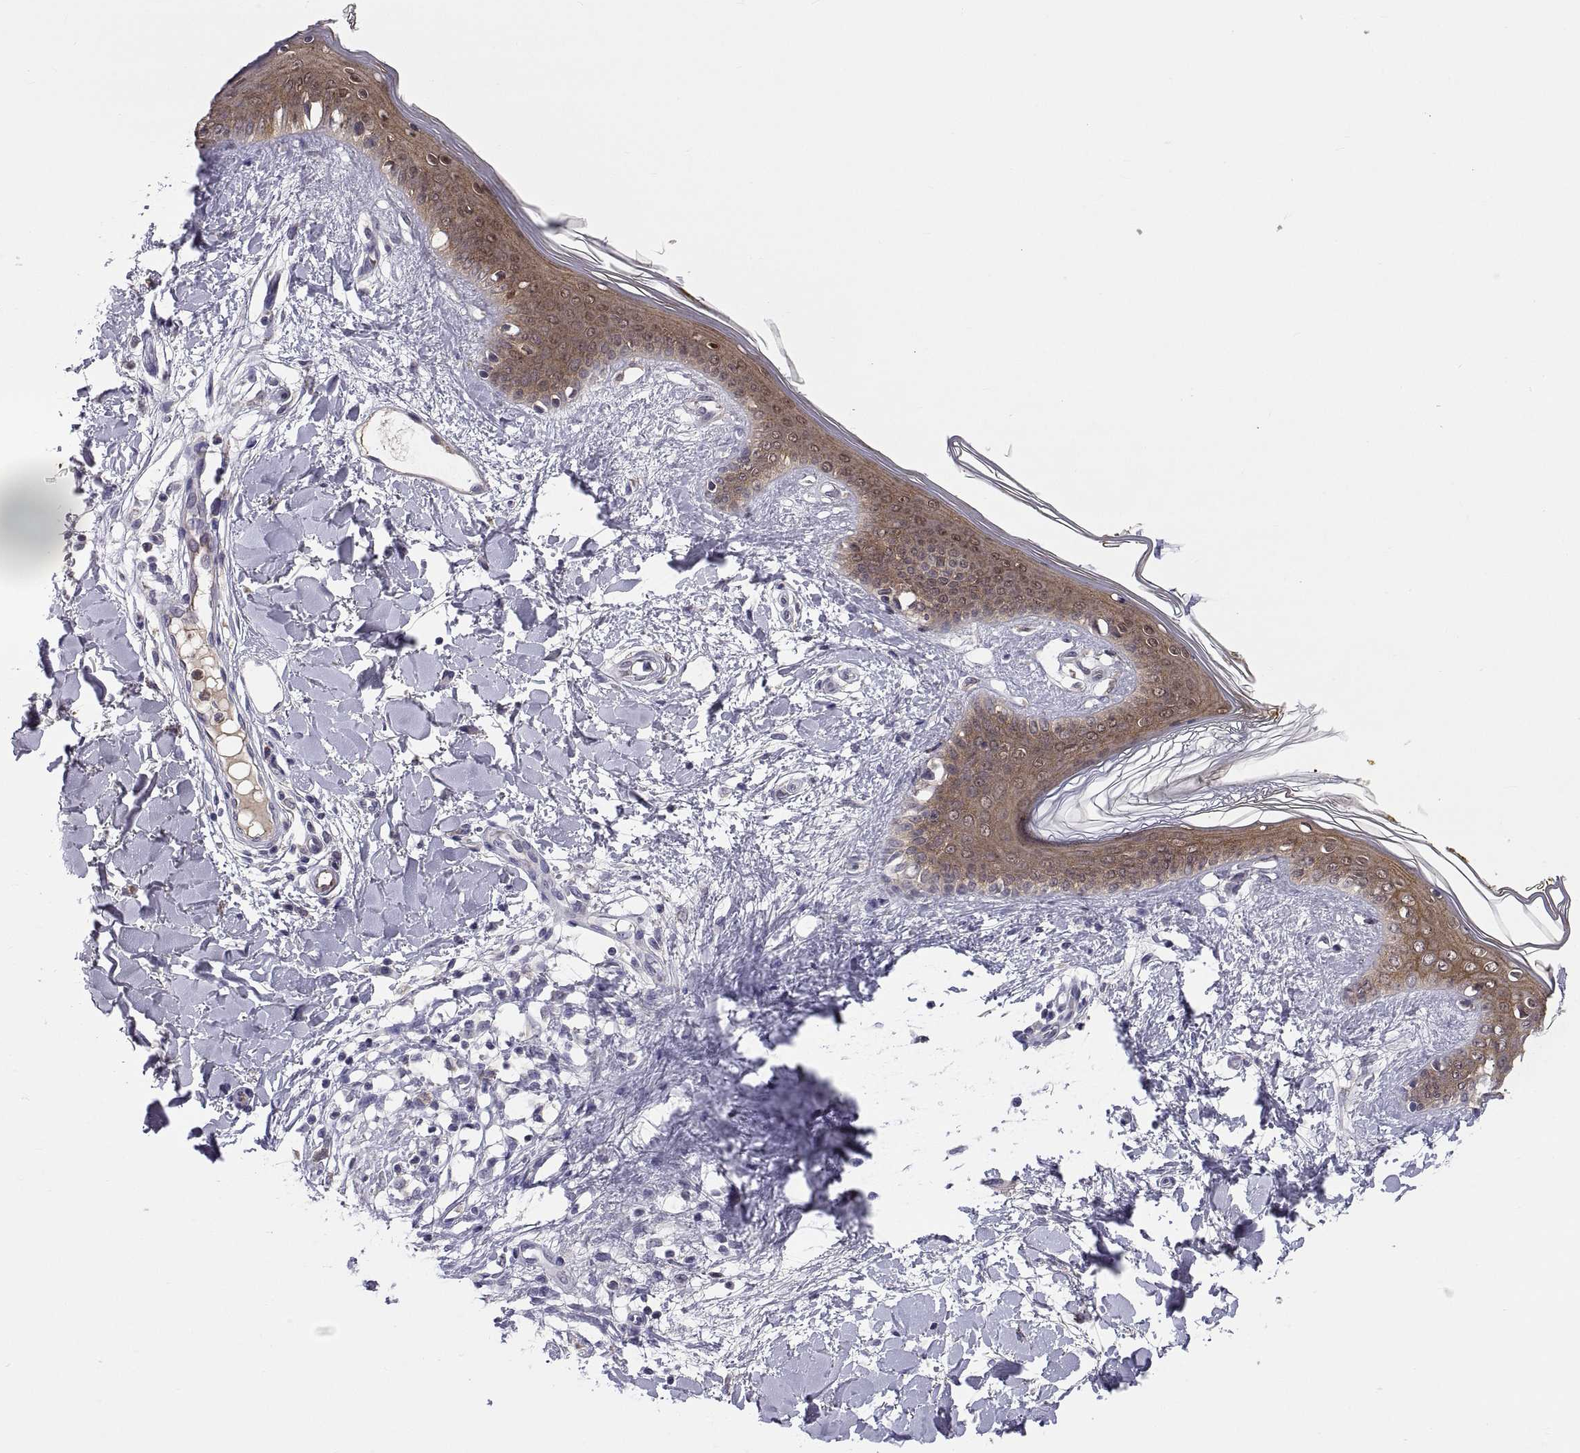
{"staining": {"intensity": "negative", "quantity": "none", "location": "none"}, "tissue": "skin", "cell_type": "Fibroblasts", "image_type": "normal", "snomed": [{"axis": "morphology", "description": "Normal tissue, NOS"}, {"axis": "topography", "description": "Skin"}], "caption": "A high-resolution photomicrograph shows IHC staining of normal skin, which demonstrates no significant expression in fibroblasts.", "gene": "PKP1", "patient": {"sex": "female", "age": 34}}